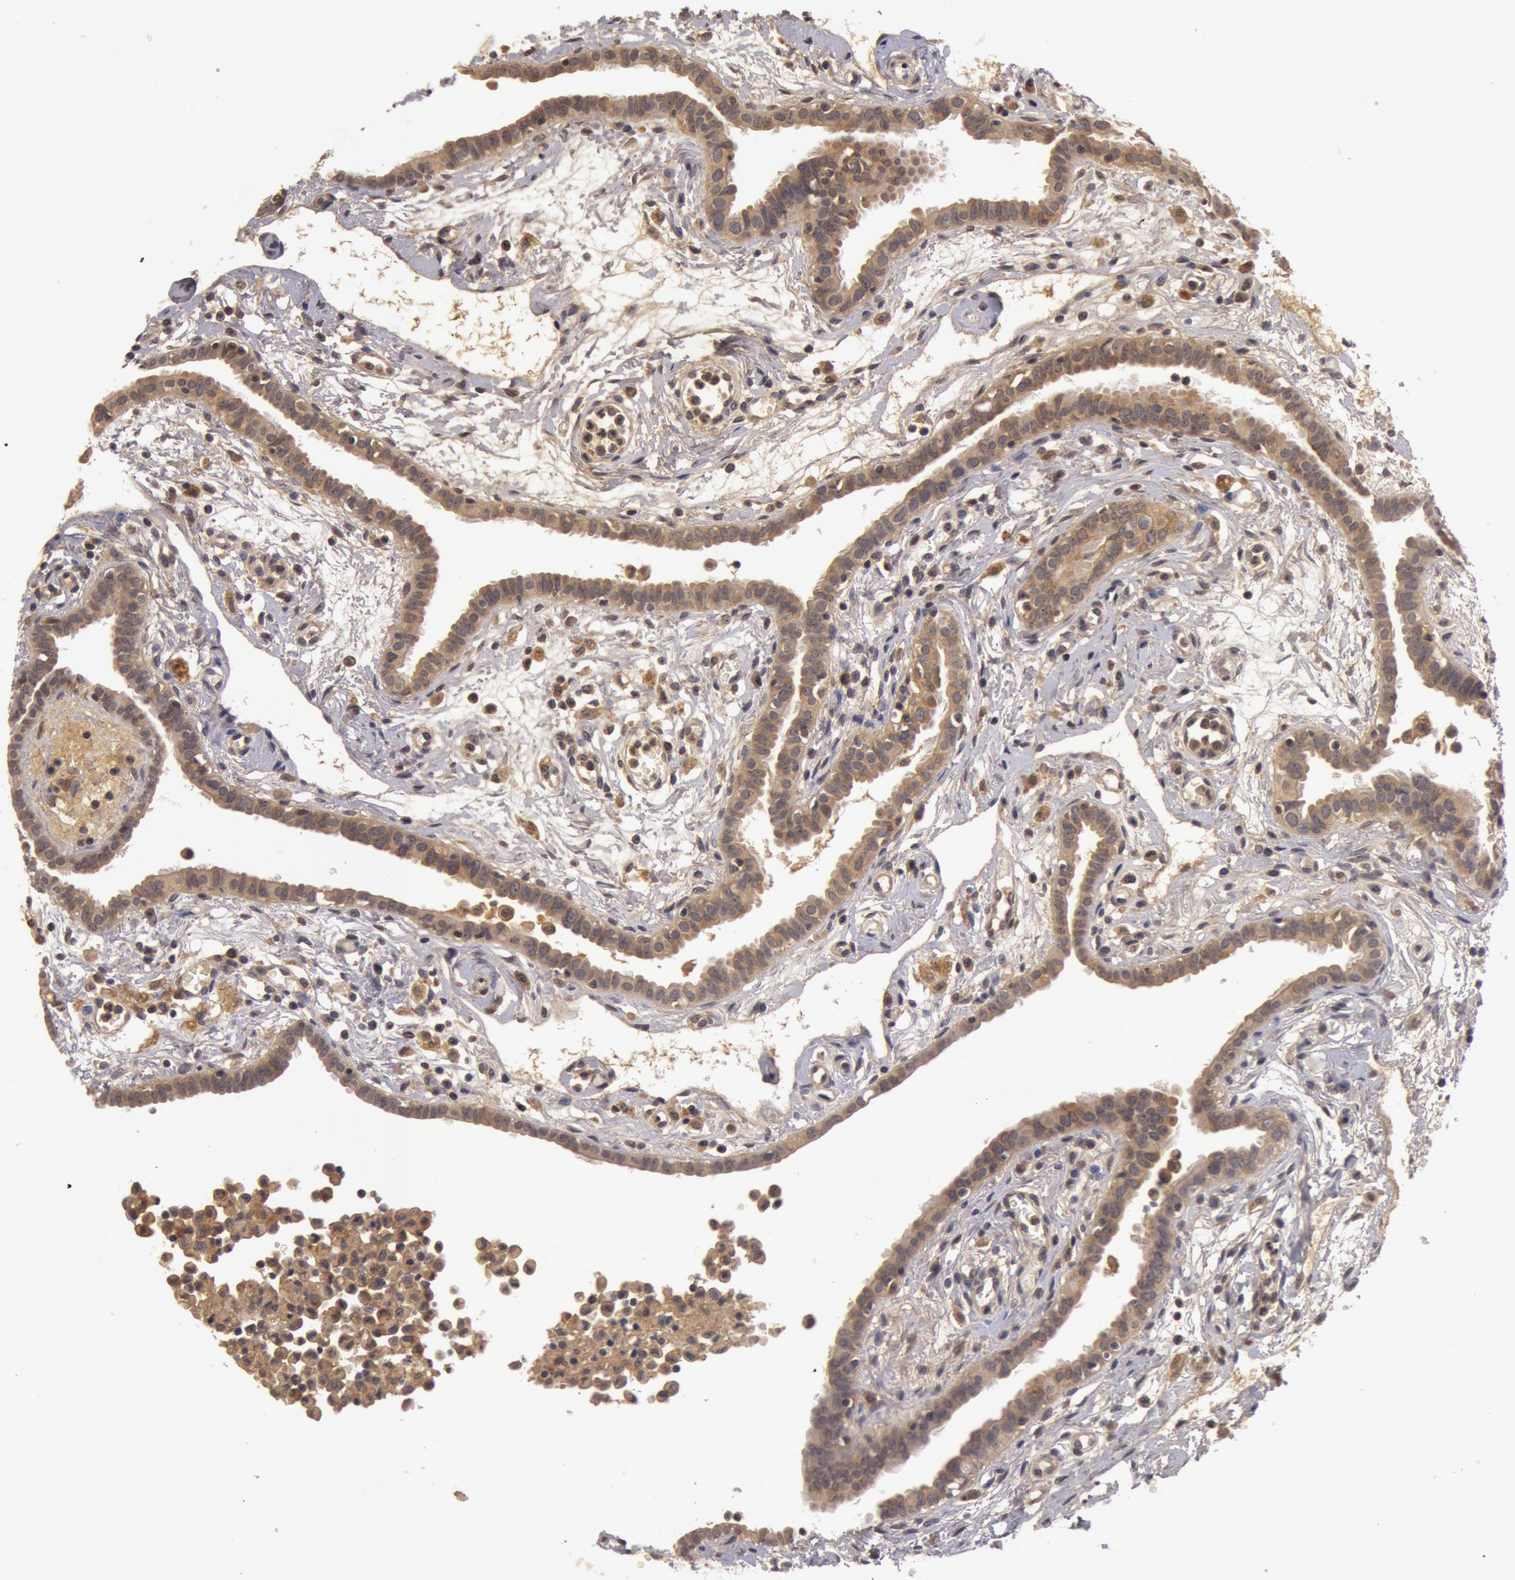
{"staining": {"intensity": "moderate", "quantity": ">75%", "location": "cytoplasmic/membranous"}, "tissue": "fallopian tube", "cell_type": "Glandular cells", "image_type": "normal", "snomed": [{"axis": "morphology", "description": "Normal tissue, NOS"}, {"axis": "topography", "description": "Fallopian tube"}], "caption": "A high-resolution histopathology image shows IHC staining of benign fallopian tube, which demonstrates moderate cytoplasmic/membranous positivity in about >75% of glandular cells. (IHC, brightfield microscopy, high magnification).", "gene": "BCHE", "patient": {"sex": "female", "age": 54}}